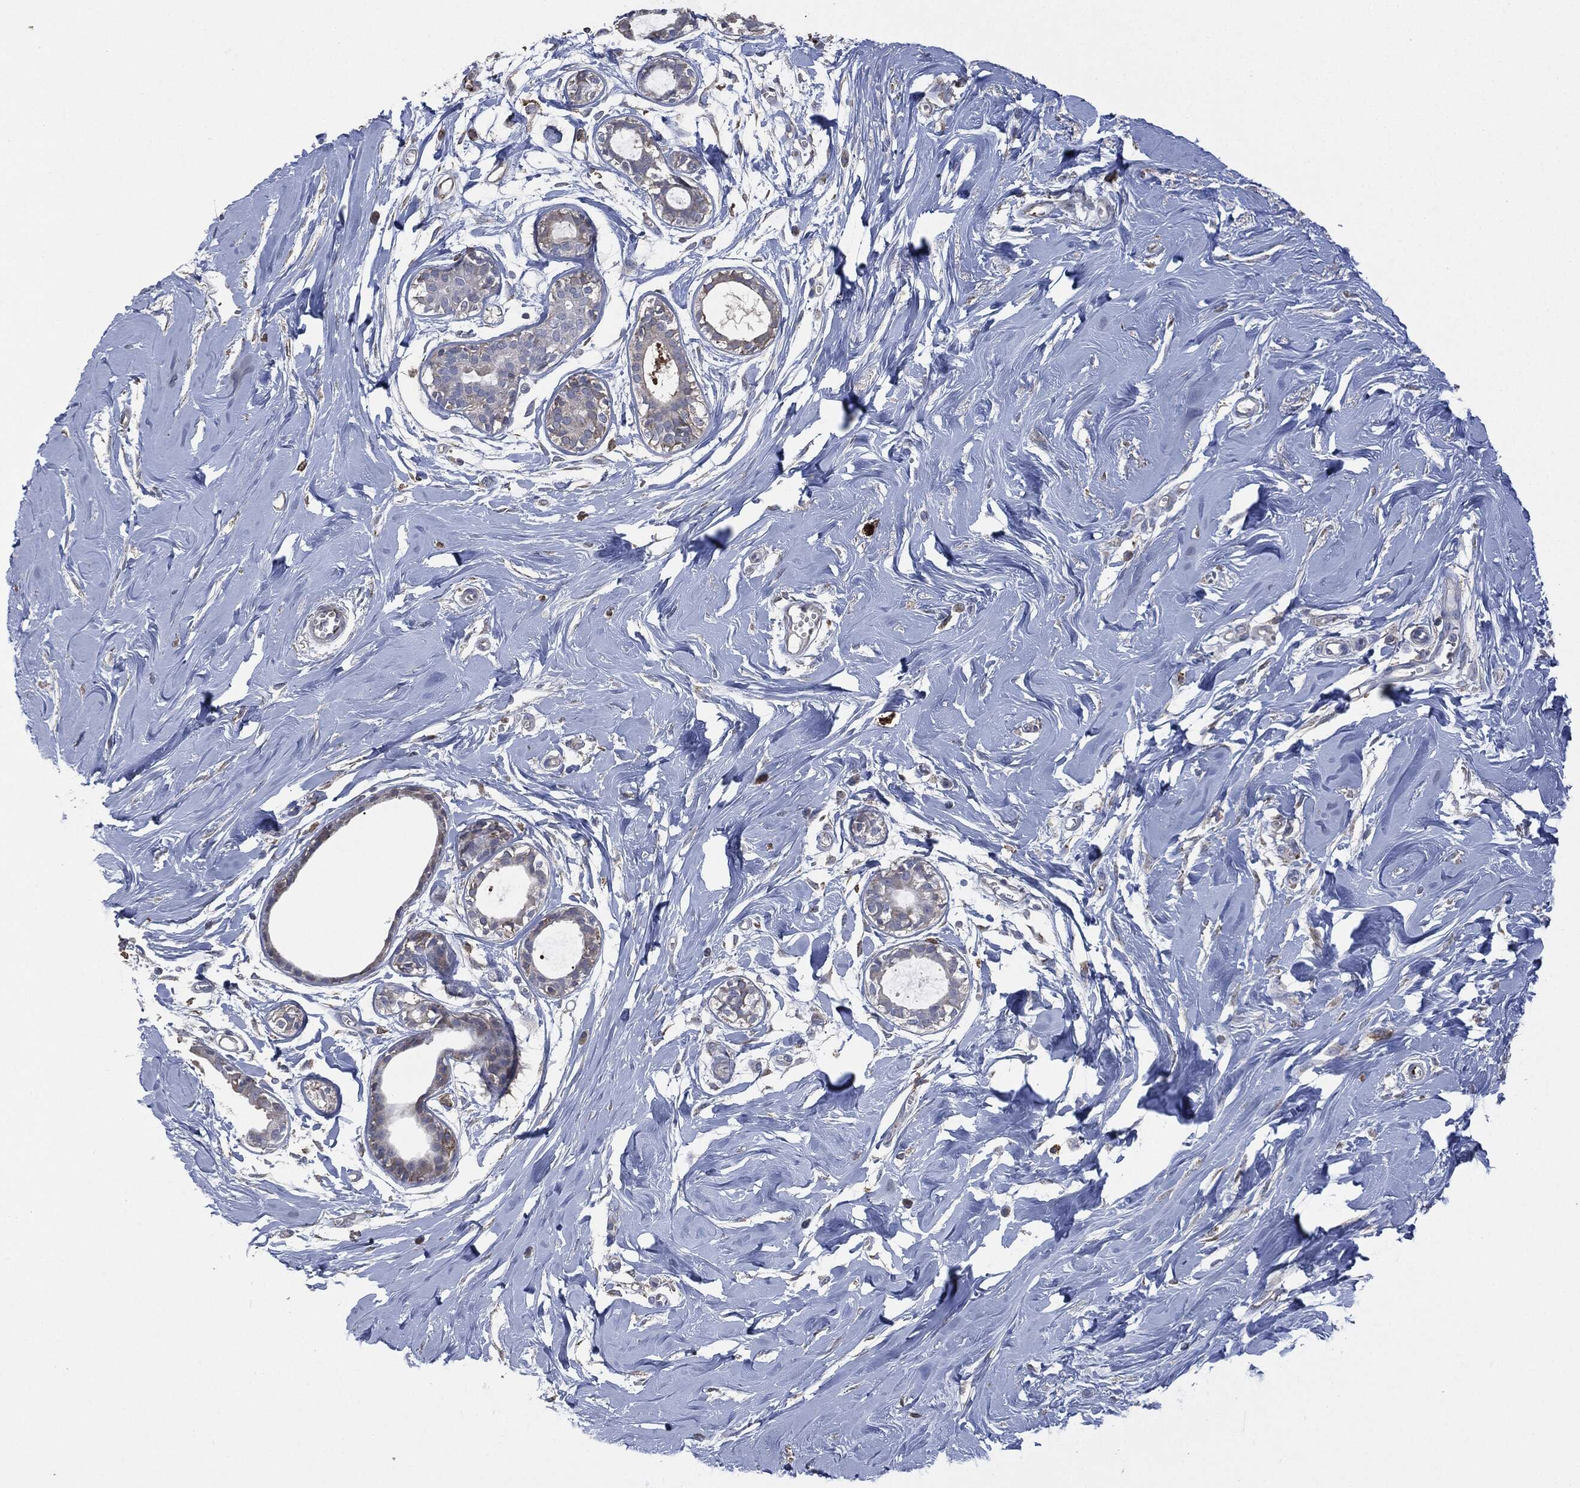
{"staining": {"intensity": "negative", "quantity": "none", "location": "none"}, "tissue": "soft tissue", "cell_type": "Fibroblasts", "image_type": "normal", "snomed": [{"axis": "morphology", "description": "Normal tissue, NOS"}, {"axis": "topography", "description": "Breast"}], "caption": "Immunohistochemical staining of normal soft tissue shows no significant positivity in fibroblasts. The staining was performed using DAB to visualize the protein expression in brown, while the nuclei were stained in blue with hematoxylin (Magnification: 20x).", "gene": "CD33", "patient": {"sex": "female", "age": 49}}